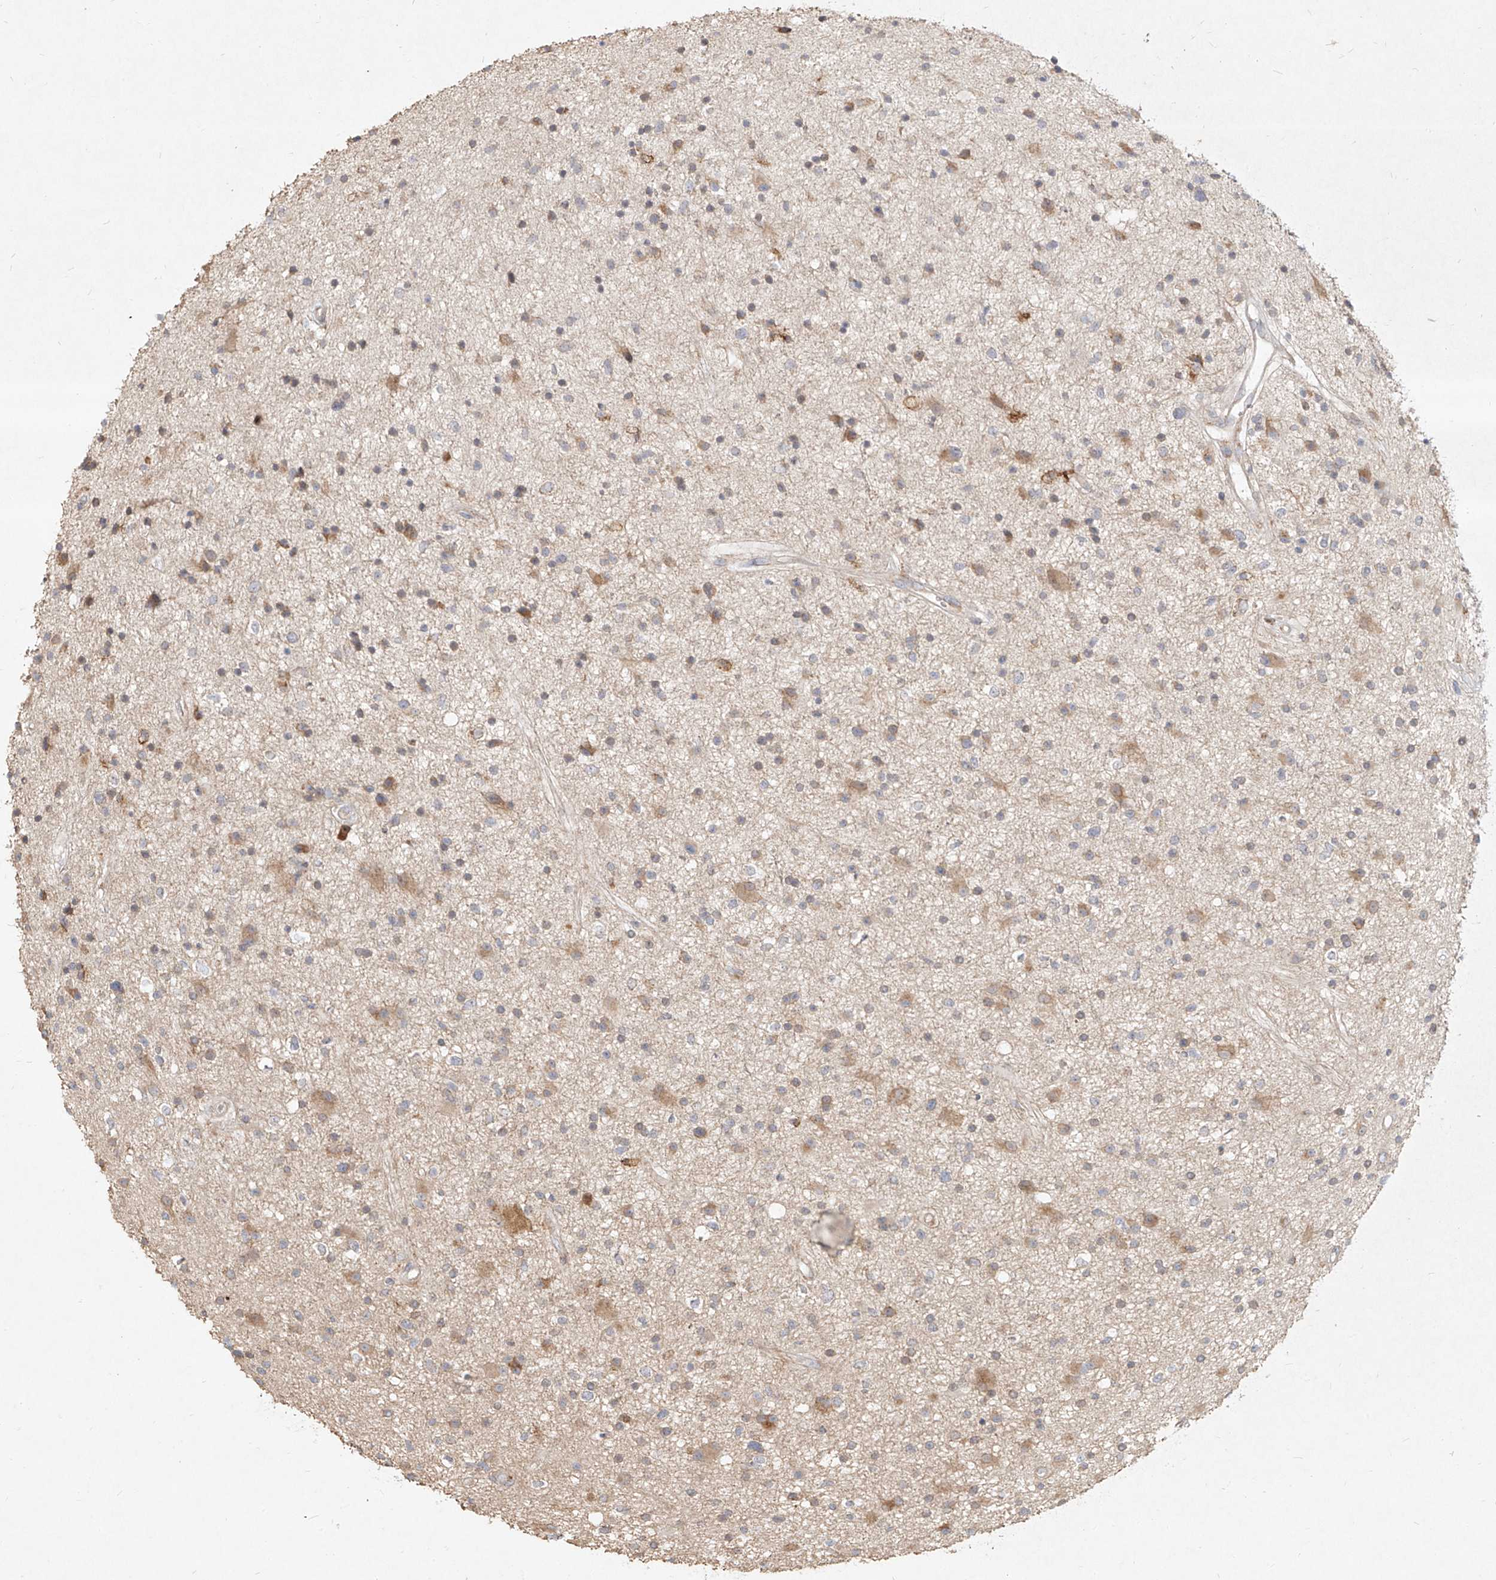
{"staining": {"intensity": "negative", "quantity": "none", "location": "none"}, "tissue": "glioma", "cell_type": "Tumor cells", "image_type": "cancer", "snomed": [{"axis": "morphology", "description": "Glioma, malignant, High grade"}, {"axis": "topography", "description": "Brain"}], "caption": "Micrograph shows no significant protein expression in tumor cells of malignant high-grade glioma. (Stains: DAB (3,3'-diaminobenzidine) IHC with hematoxylin counter stain, Microscopy: brightfield microscopy at high magnification).", "gene": "CD209", "patient": {"sex": "male", "age": 33}}